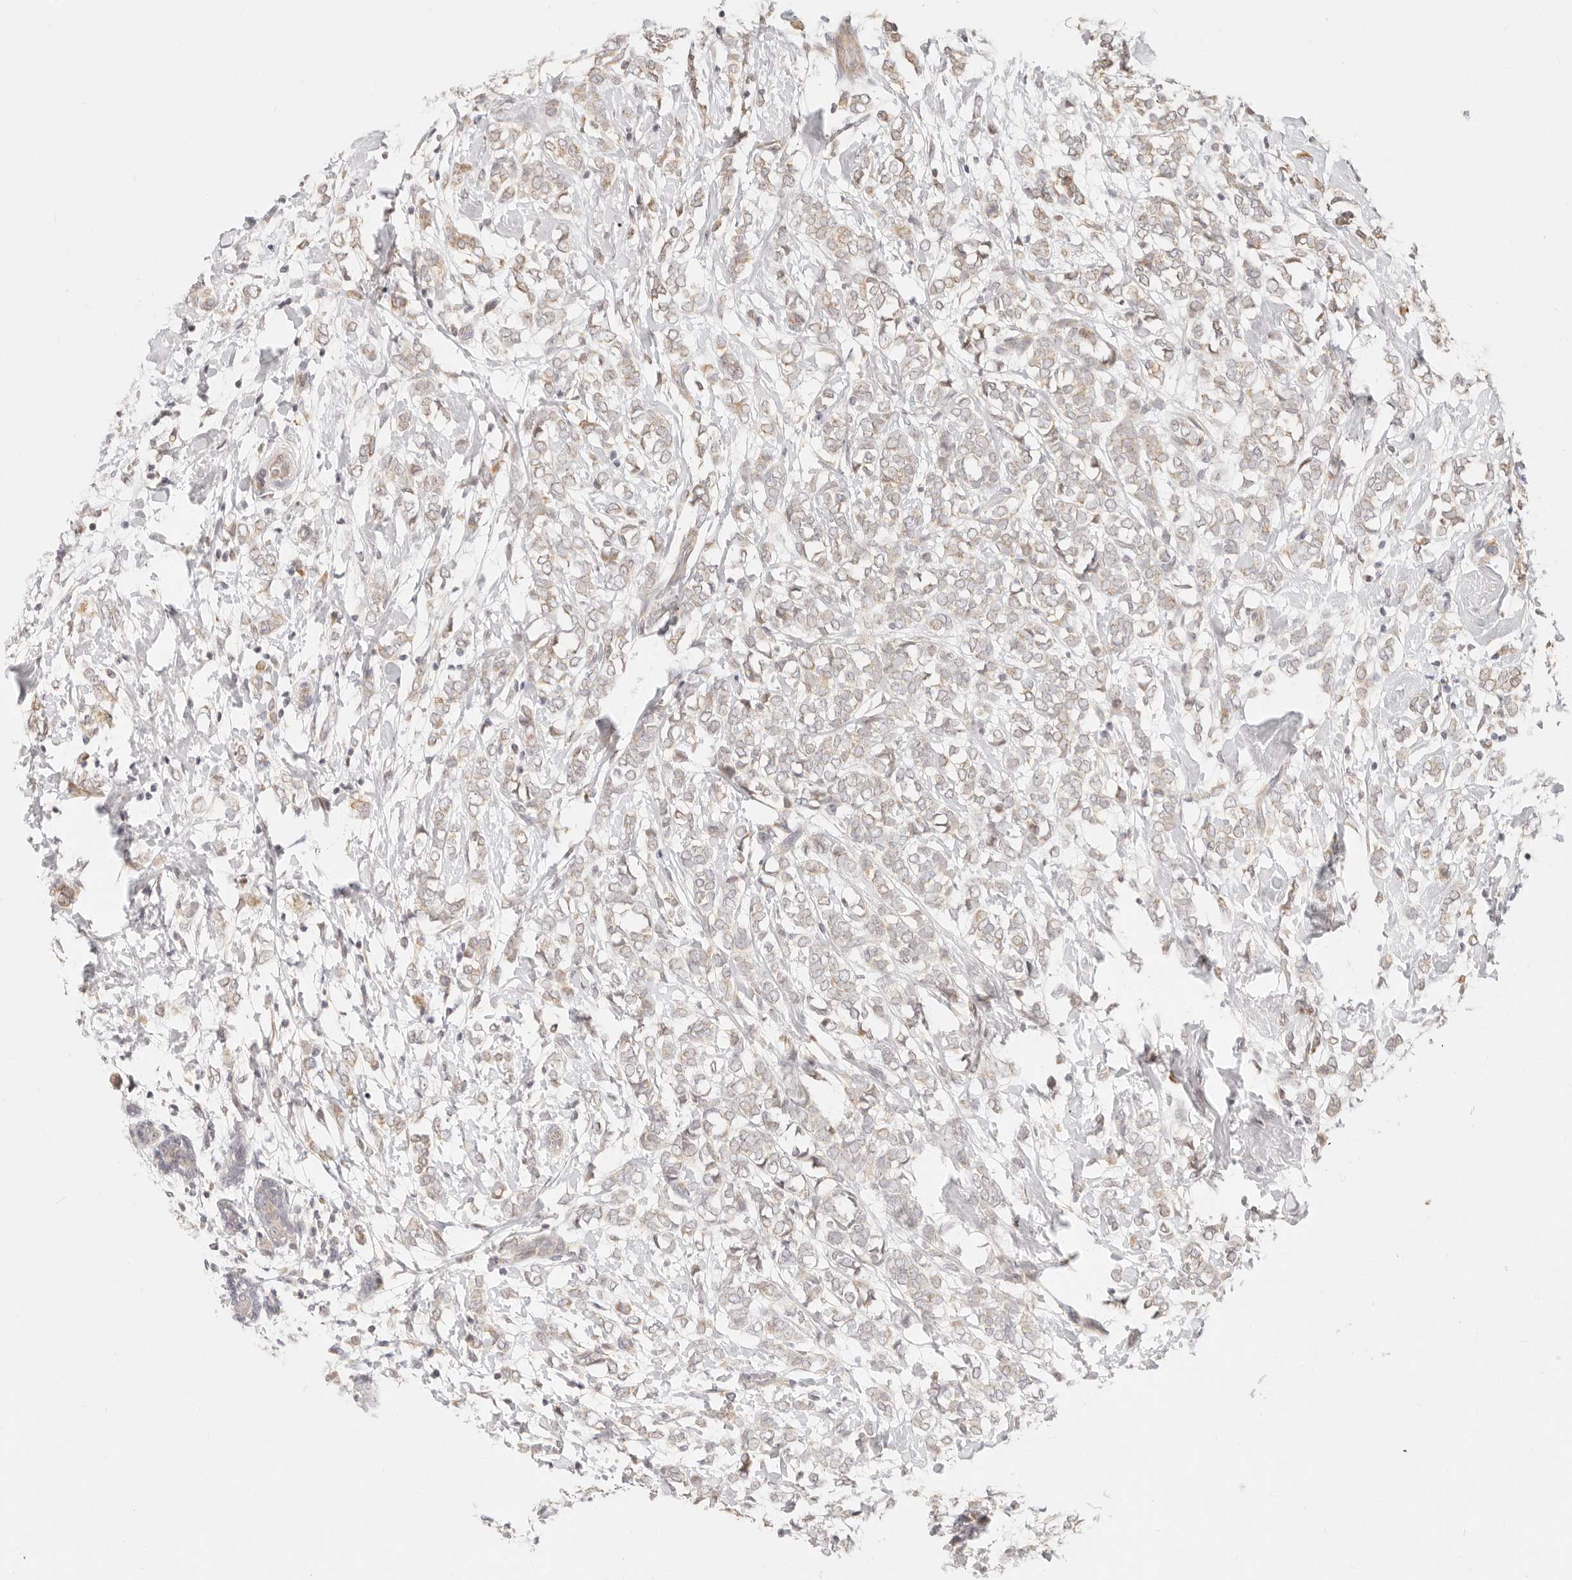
{"staining": {"intensity": "weak", "quantity": "25%-75%", "location": "cytoplasmic/membranous"}, "tissue": "breast cancer", "cell_type": "Tumor cells", "image_type": "cancer", "snomed": [{"axis": "morphology", "description": "Normal tissue, NOS"}, {"axis": "morphology", "description": "Lobular carcinoma"}, {"axis": "topography", "description": "Breast"}], "caption": "Immunohistochemistry (IHC) (DAB) staining of breast cancer reveals weak cytoplasmic/membranous protein staining in approximately 25%-75% of tumor cells. Using DAB (3,3'-diaminobenzidine) (brown) and hematoxylin (blue) stains, captured at high magnification using brightfield microscopy.", "gene": "TIMM17A", "patient": {"sex": "female", "age": 47}}